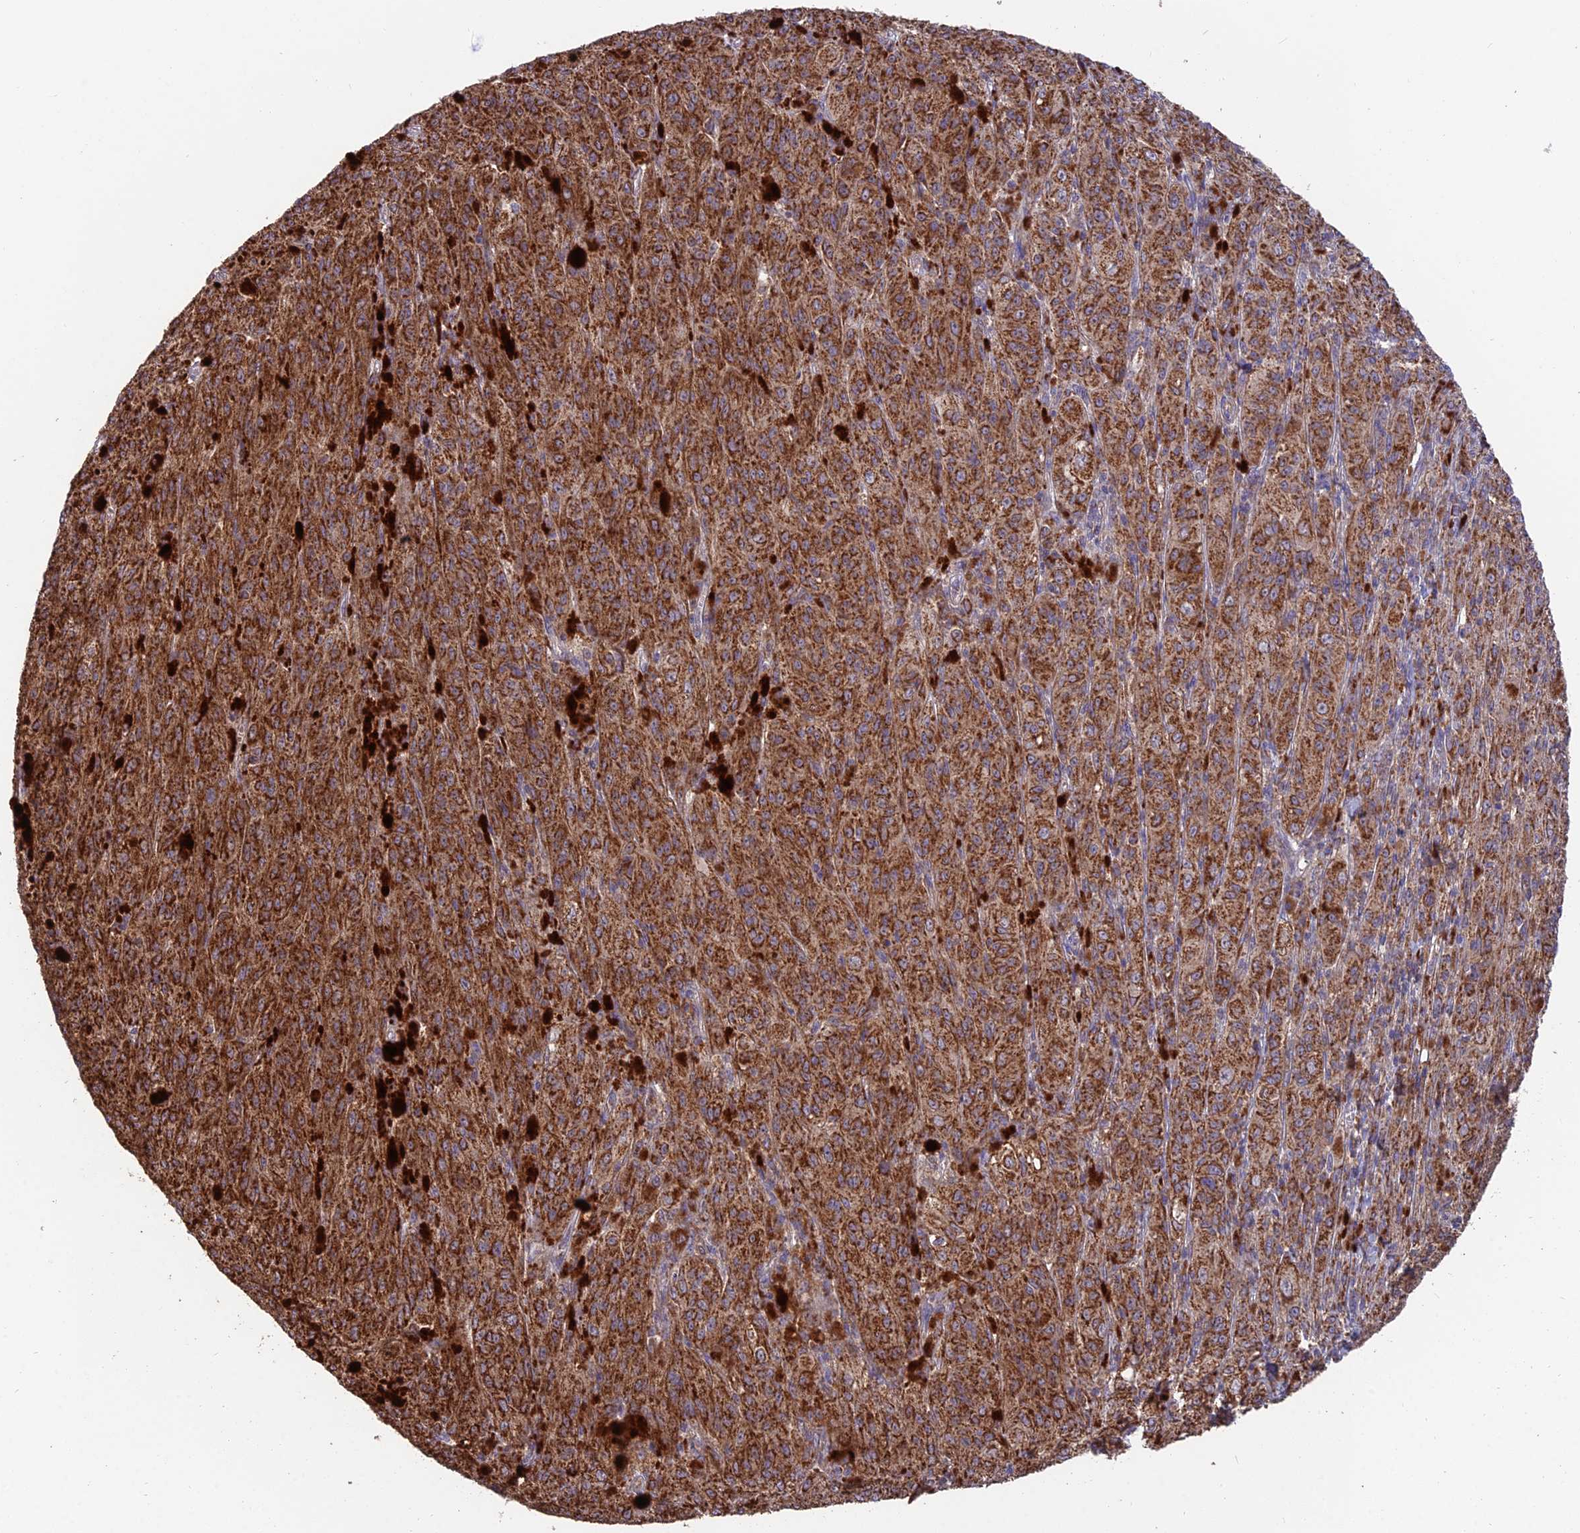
{"staining": {"intensity": "strong", "quantity": ">75%", "location": "cytoplasmic/membranous"}, "tissue": "melanoma", "cell_type": "Tumor cells", "image_type": "cancer", "snomed": [{"axis": "morphology", "description": "Malignant melanoma, NOS"}, {"axis": "topography", "description": "Skin"}], "caption": "The image shows a brown stain indicating the presence of a protein in the cytoplasmic/membranous of tumor cells in melanoma.", "gene": "IFT22", "patient": {"sex": "female", "age": 52}}